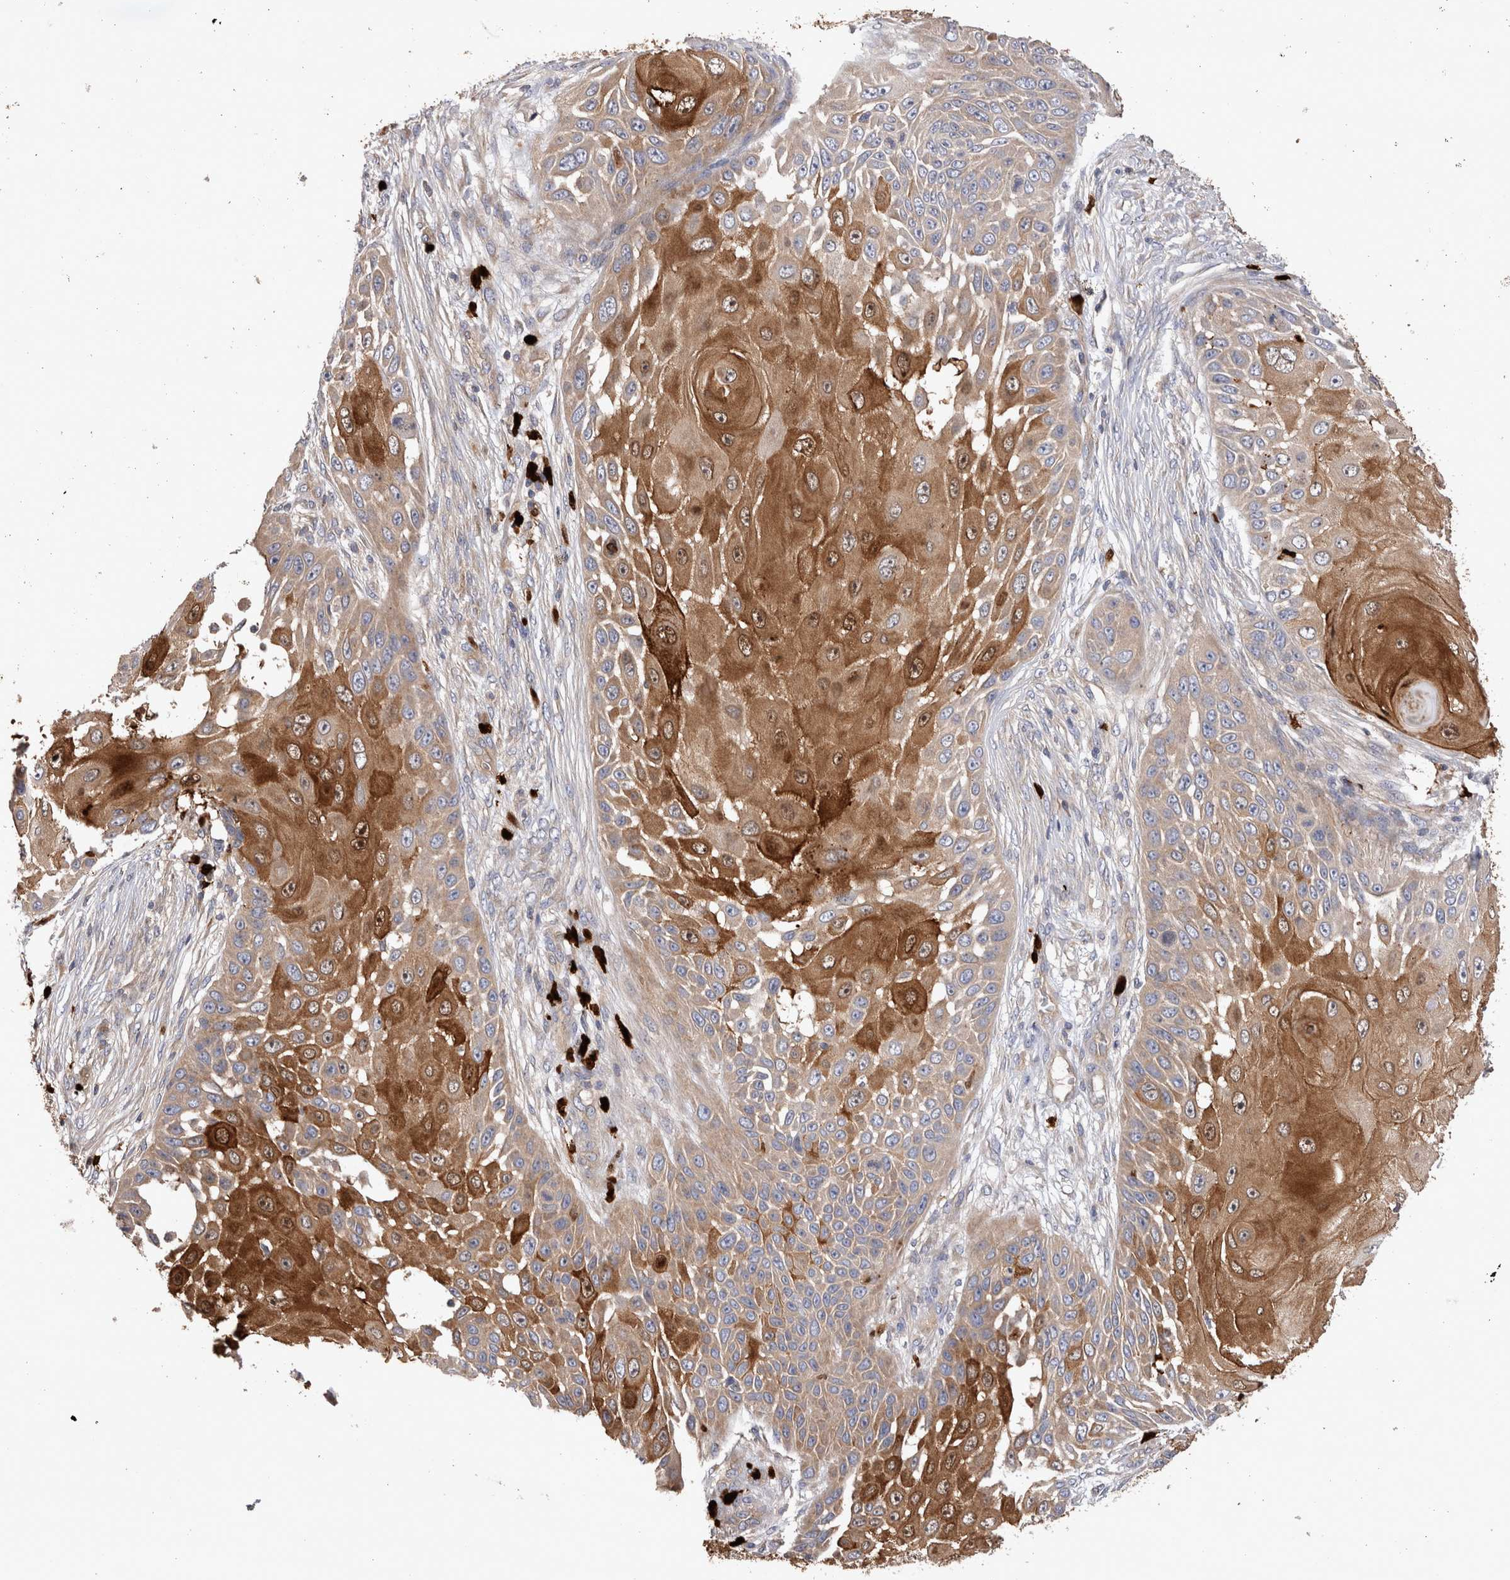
{"staining": {"intensity": "moderate", "quantity": "25%-75%", "location": "cytoplasmic/membranous"}, "tissue": "skin cancer", "cell_type": "Tumor cells", "image_type": "cancer", "snomed": [{"axis": "morphology", "description": "Squamous cell carcinoma, NOS"}, {"axis": "topography", "description": "Skin"}], "caption": "An immunohistochemistry (IHC) micrograph of tumor tissue is shown. Protein staining in brown labels moderate cytoplasmic/membranous positivity in skin cancer within tumor cells. The staining is performed using DAB brown chromogen to label protein expression. The nuclei are counter-stained blue using hematoxylin.", "gene": "NXT2", "patient": {"sex": "female", "age": 44}}